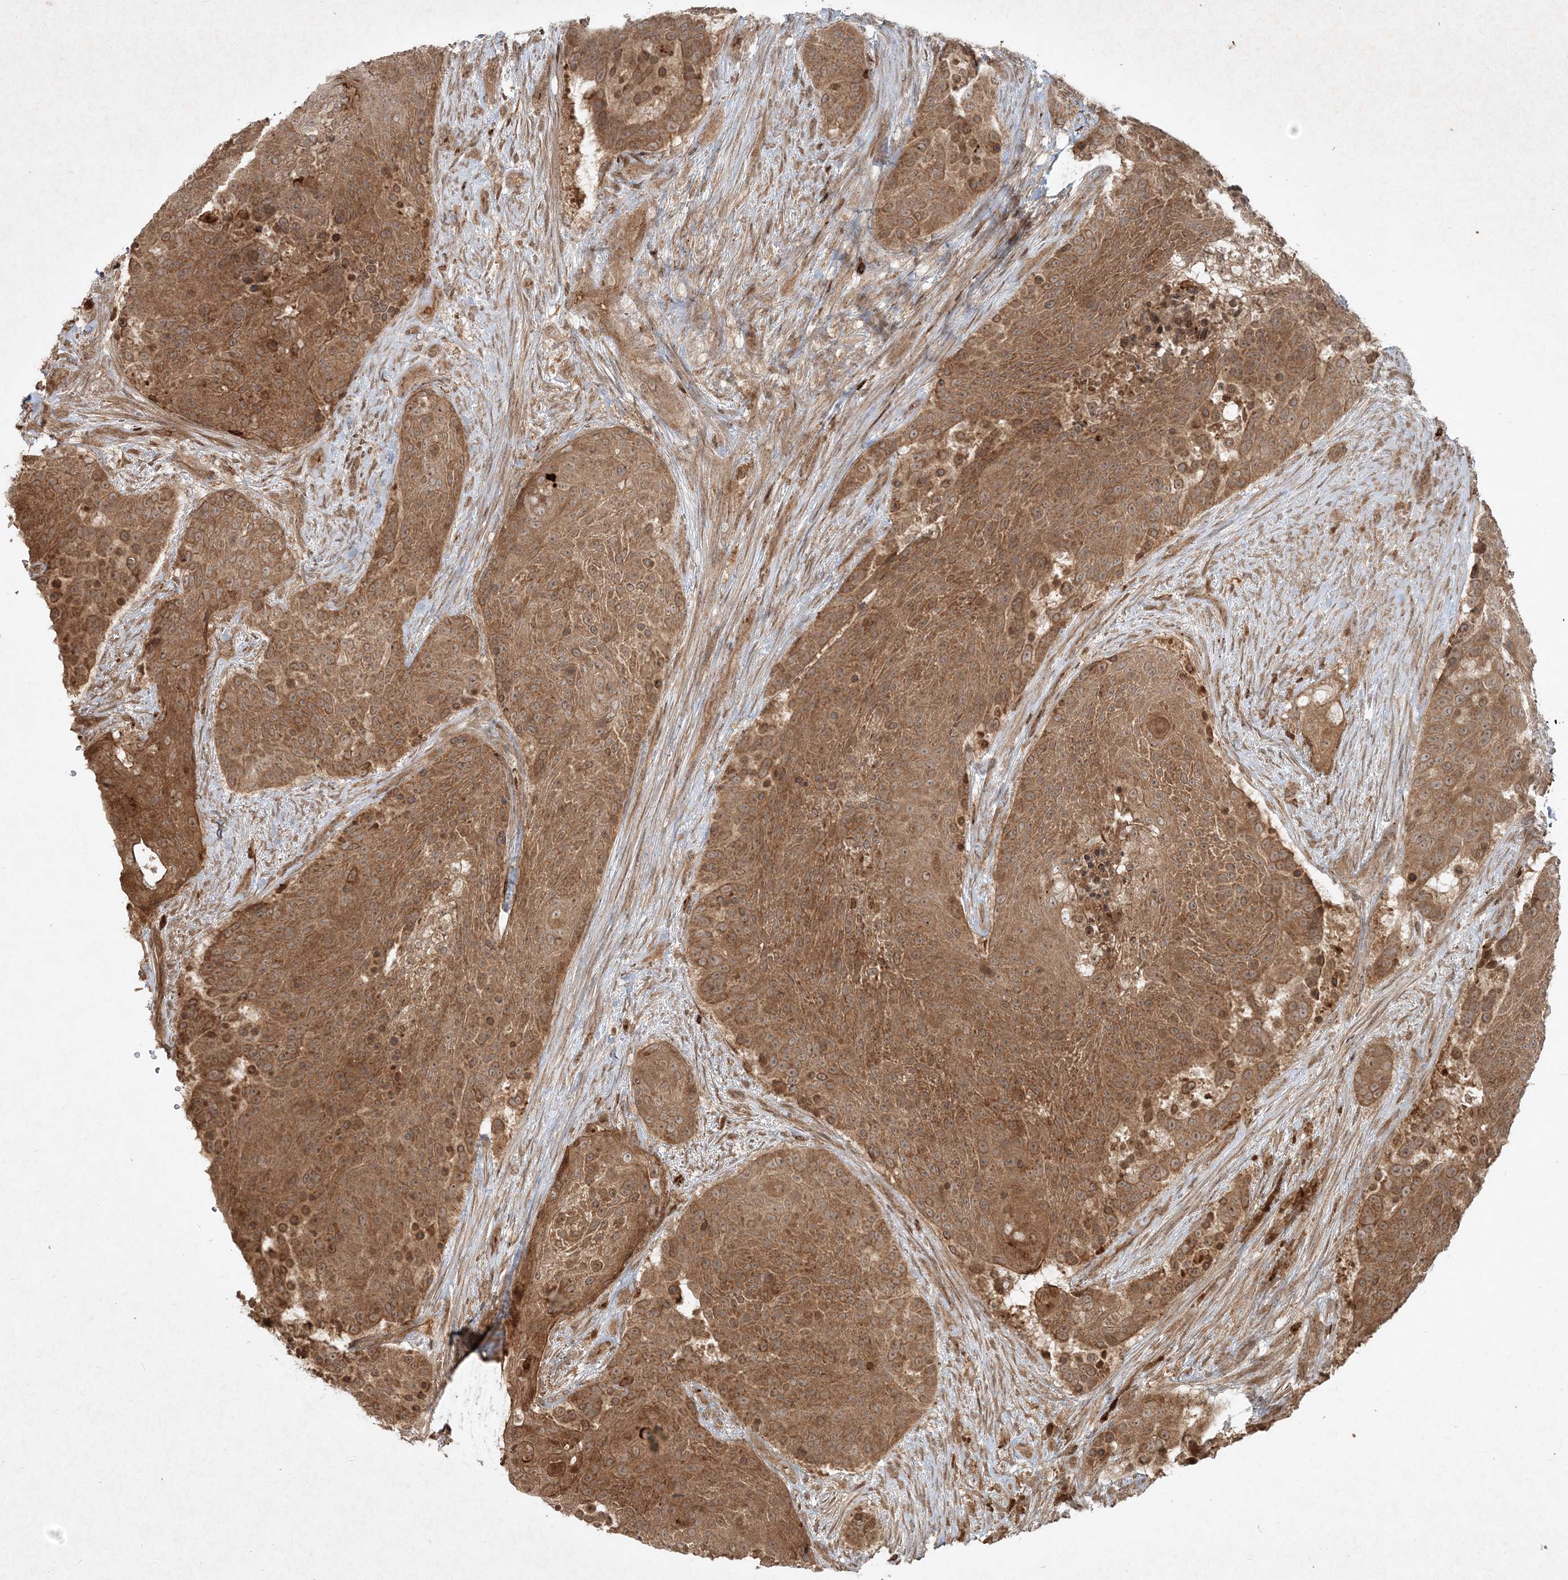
{"staining": {"intensity": "moderate", "quantity": ">75%", "location": "cytoplasmic/membranous"}, "tissue": "urothelial cancer", "cell_type": "Tumor cells", "image_type": "cancer", "snomed": [{"axis": "morphology", "description": "Urothelial carcinoma, High grade"}, {"axis": "topography", "description": "Urinary bladder"}], "caption": "IHC (DAB) staining of urothelial carcinoma (high-grade) reveals moderate cytoplasmic/membranous protein staining in approximately >75% of tumor cells.", "gene": "NARS1", "patient": {"sex": "female", "age": 63}}